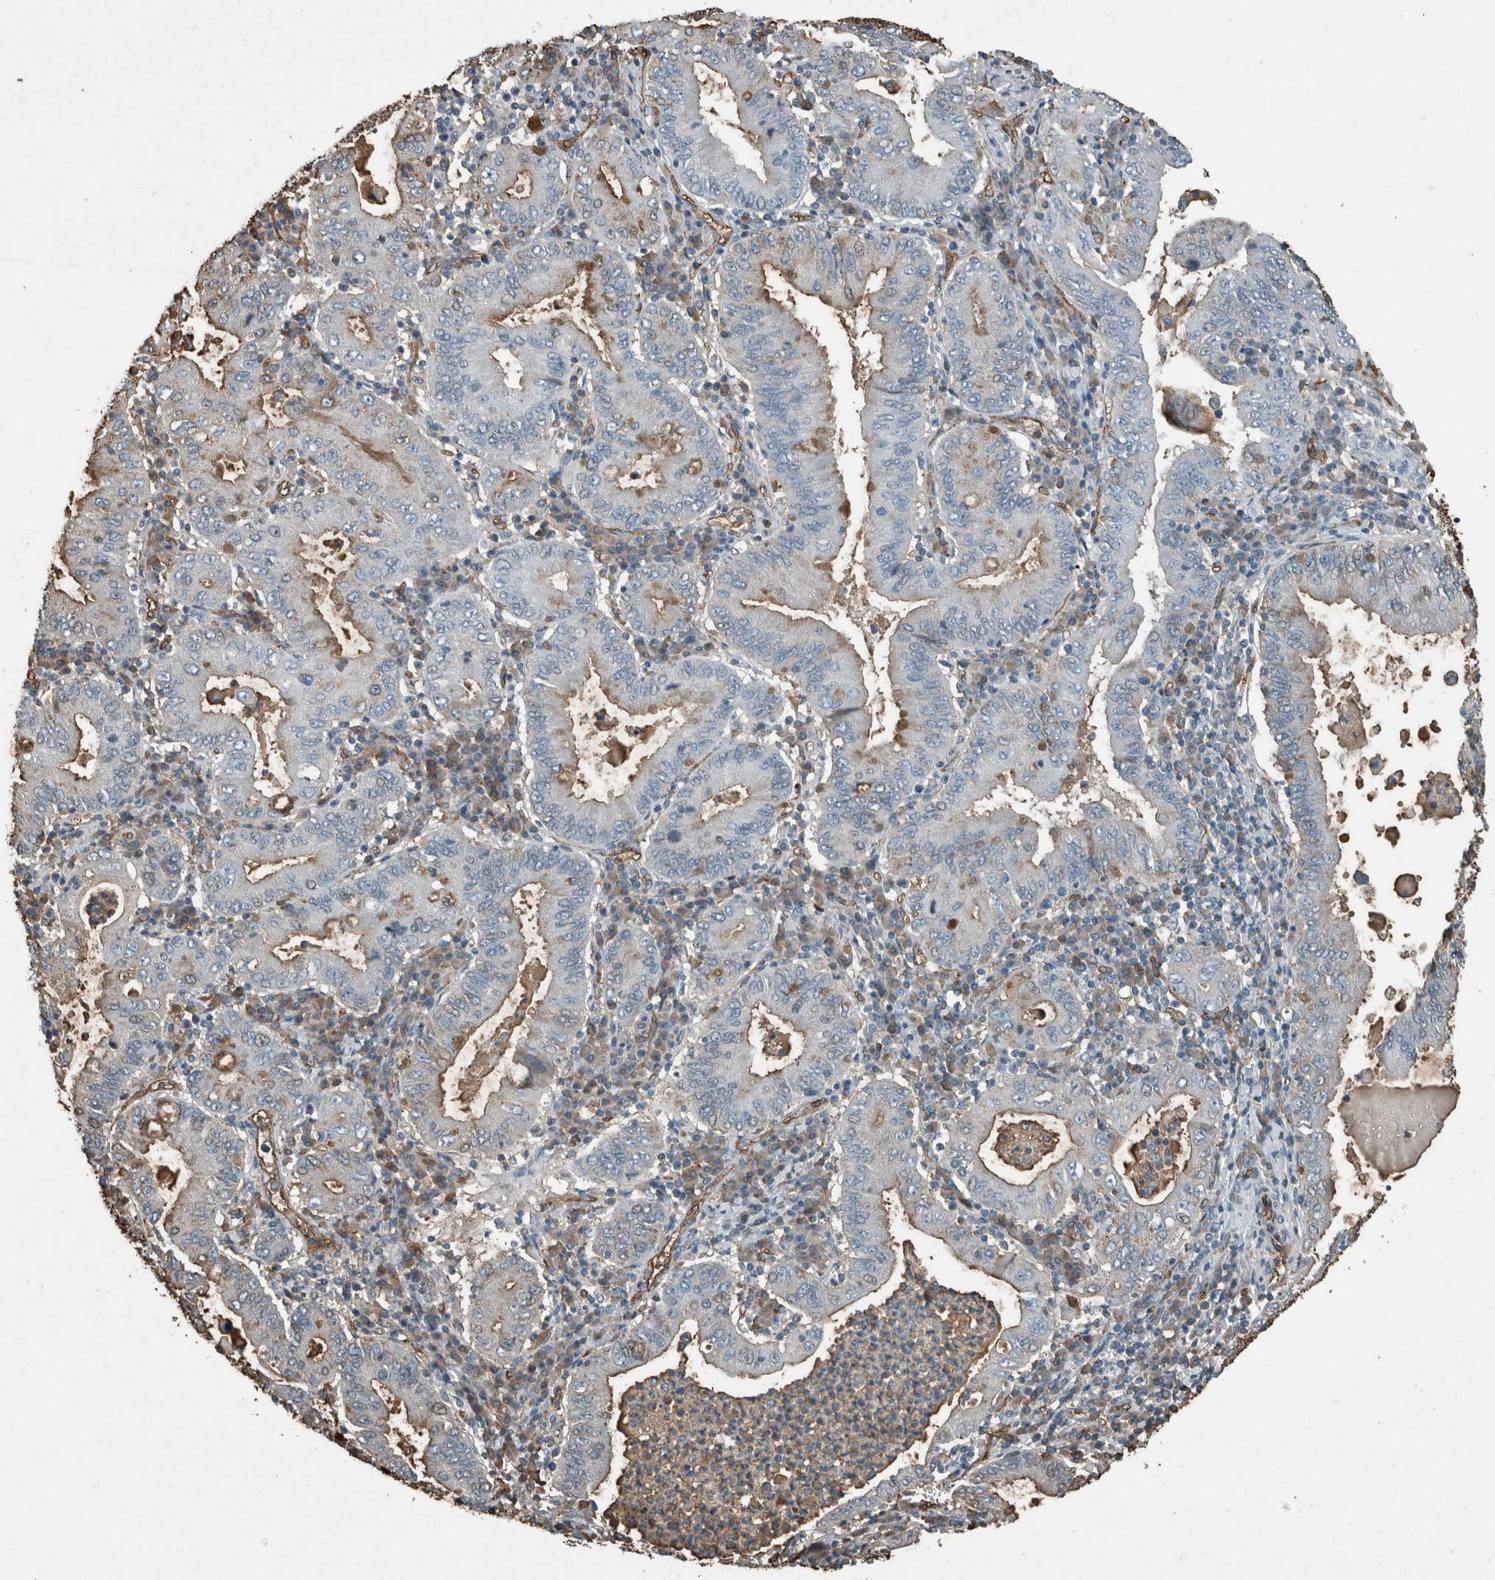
{"staining": {"intensity": "weak", "quantity": "<25%", "location": "cytoplasmic/membranous"}, "tissue": "stomach cancer", "cell_type": "Tumor cells", "image_type": "cancer", "snomed": [{"axis": "morphology", "description": "Normal tissue, NOS"}, {"axis": "morphology", "description": "Adenocarcinoma, NOS"}, {"axis": "topography", "description": "Esophagus"}, {"axis": "topography", "description": "Stomach, upper"}, {"axis": "topography", "description": "Peripheral nerve tissue"}], "caption": "A high-resolution histopathology image shows IHC staining of stomach cancer (adenocarcinoma), which displays no significant expression in tumor cells.", "gene": "LBP", "patient": {"sex": "male", "age": 62}}